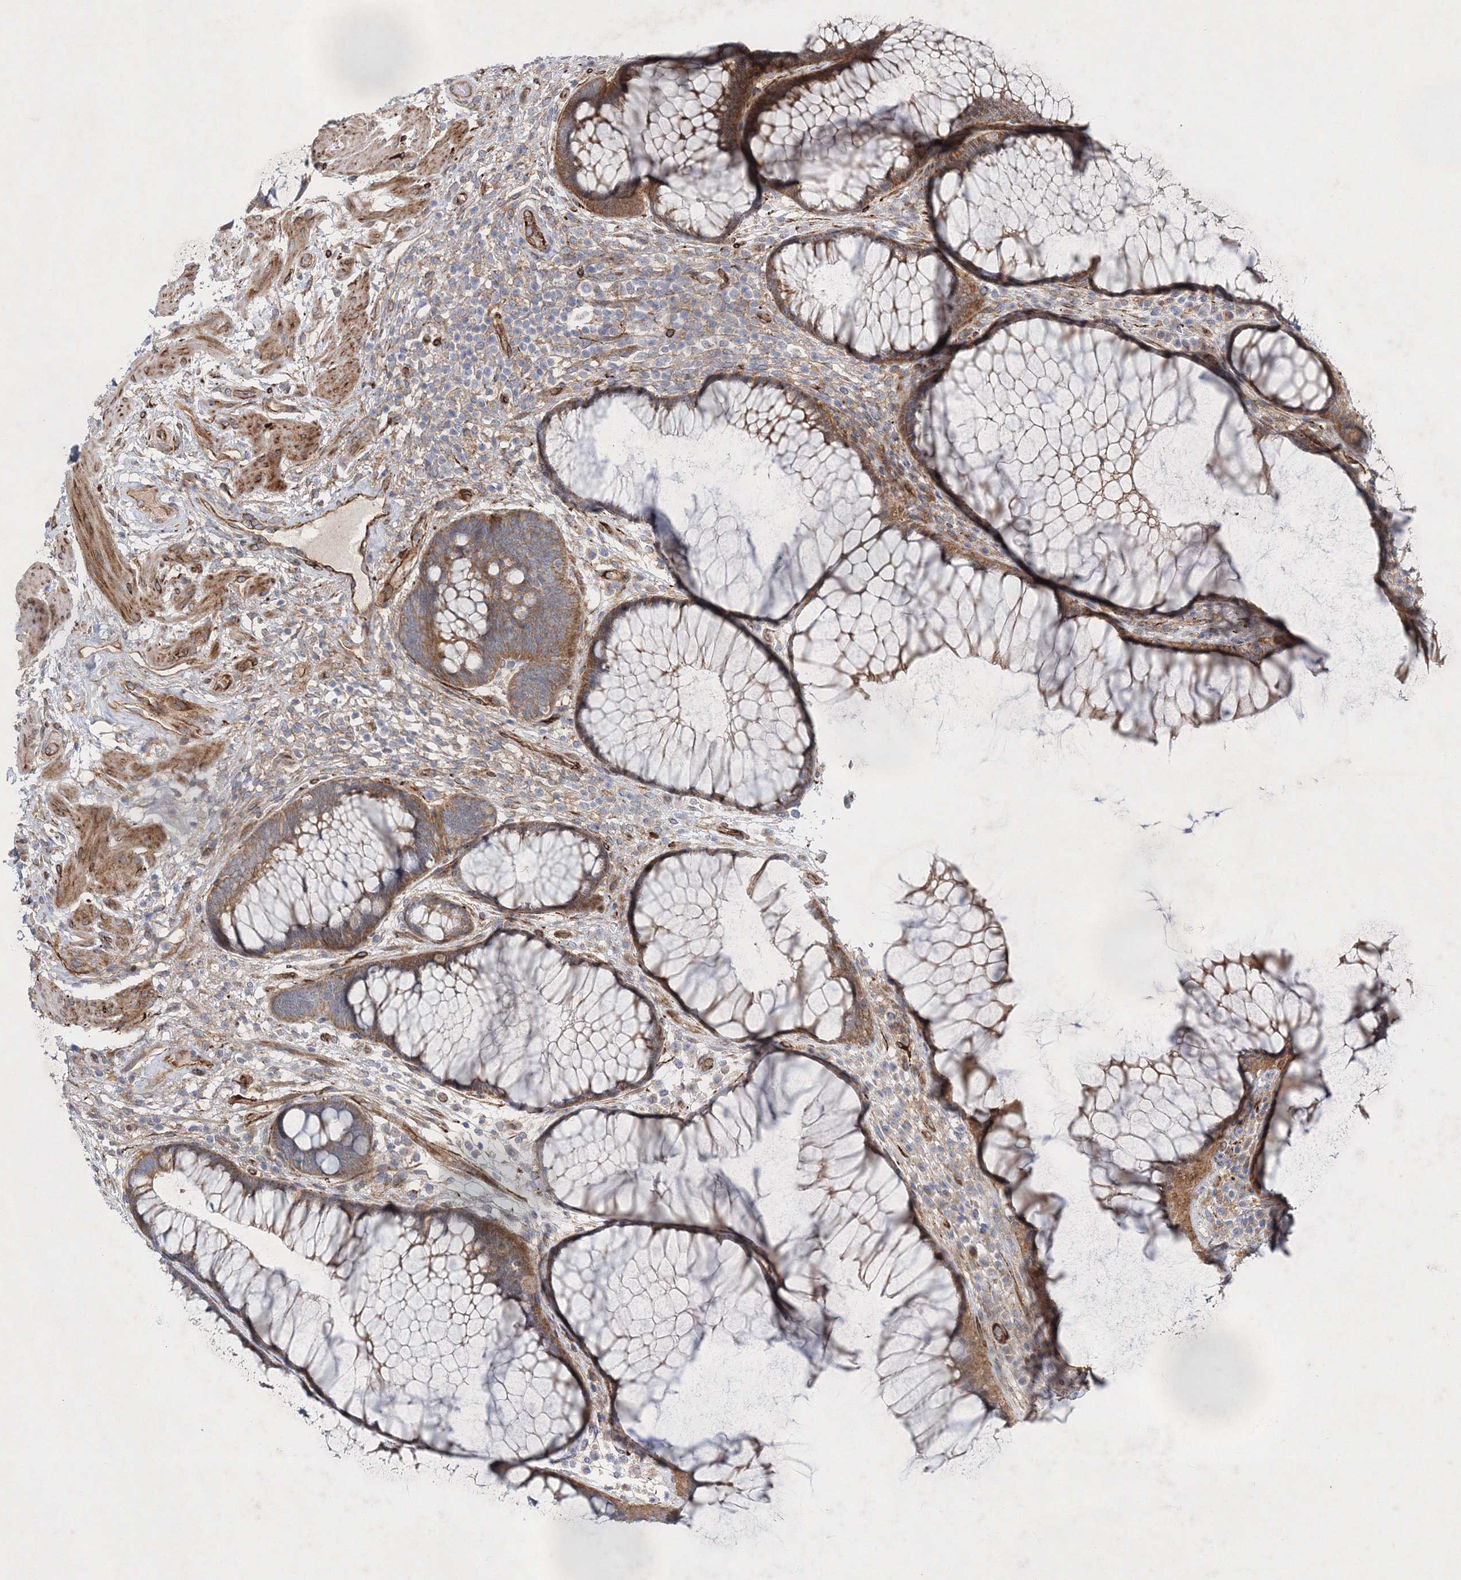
{"staining": {"intensity": "moderate", "quantity": ">75%", "location": "cytoplasmic/membranous"}, "tissue": "rectum", "cell_type": "Glandular cells", "image_type": "normal", "snomed": [{"axis": "morphology", "description": "Normal tissue, NOS"}, {"axis": "topography", "description": "Rectum"}], "caption": "A micrograph showing moderate cytoplasmic/membranous staining in approximately >75% of glandular cells in unremarkable rectum, as visualized by brown immunohistochemical staining.", "gene": "ZFYVE16", "patient": {"sex": "male", "age": 51}}